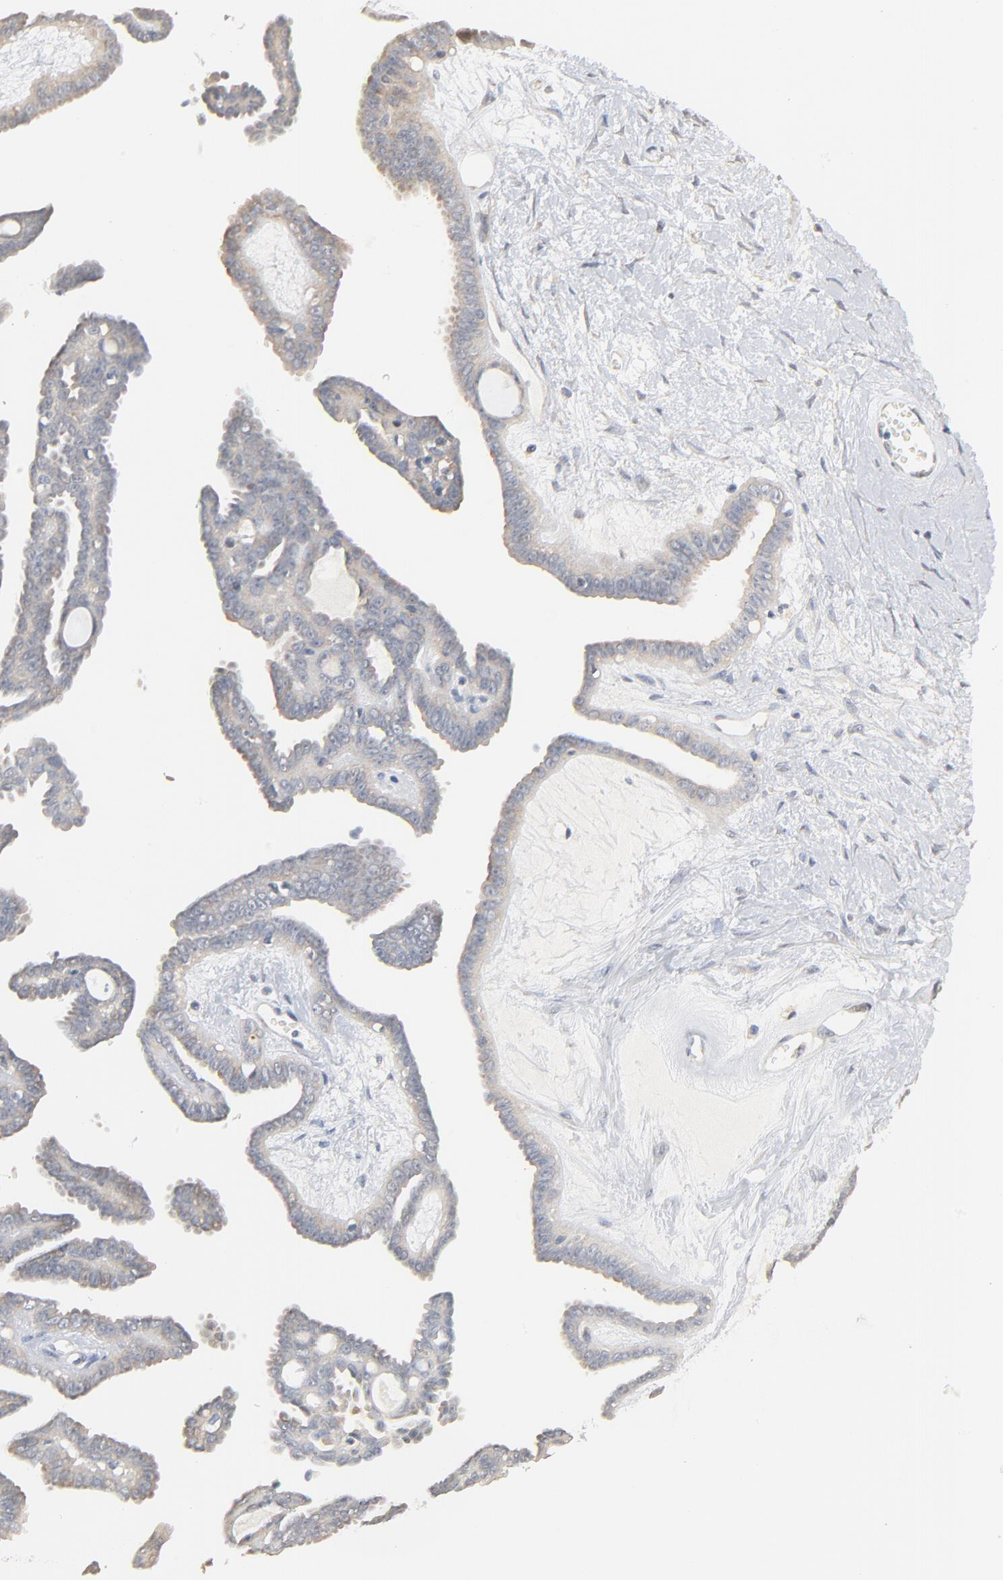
{"staining": {"intensity": "negative", "quantity": "none", "location": "none"}, "tissue": "ovarian cancer", "cell_type": "Tumor cells", "image_type": "cancer", "snomed": [{"axis": "morphology", "description": "Cystadenocarcinoma, serous, NOS"}, {"axis": "topography", "description": "Ovary"}], "caption": "Human ovarian cancer (serous cystadenocarcinoma) stained for a protein using IHC reveals no staining in tumor cells.", "gene": "ZDHHC8", "patient": {"sex": "female", "age": 71}}